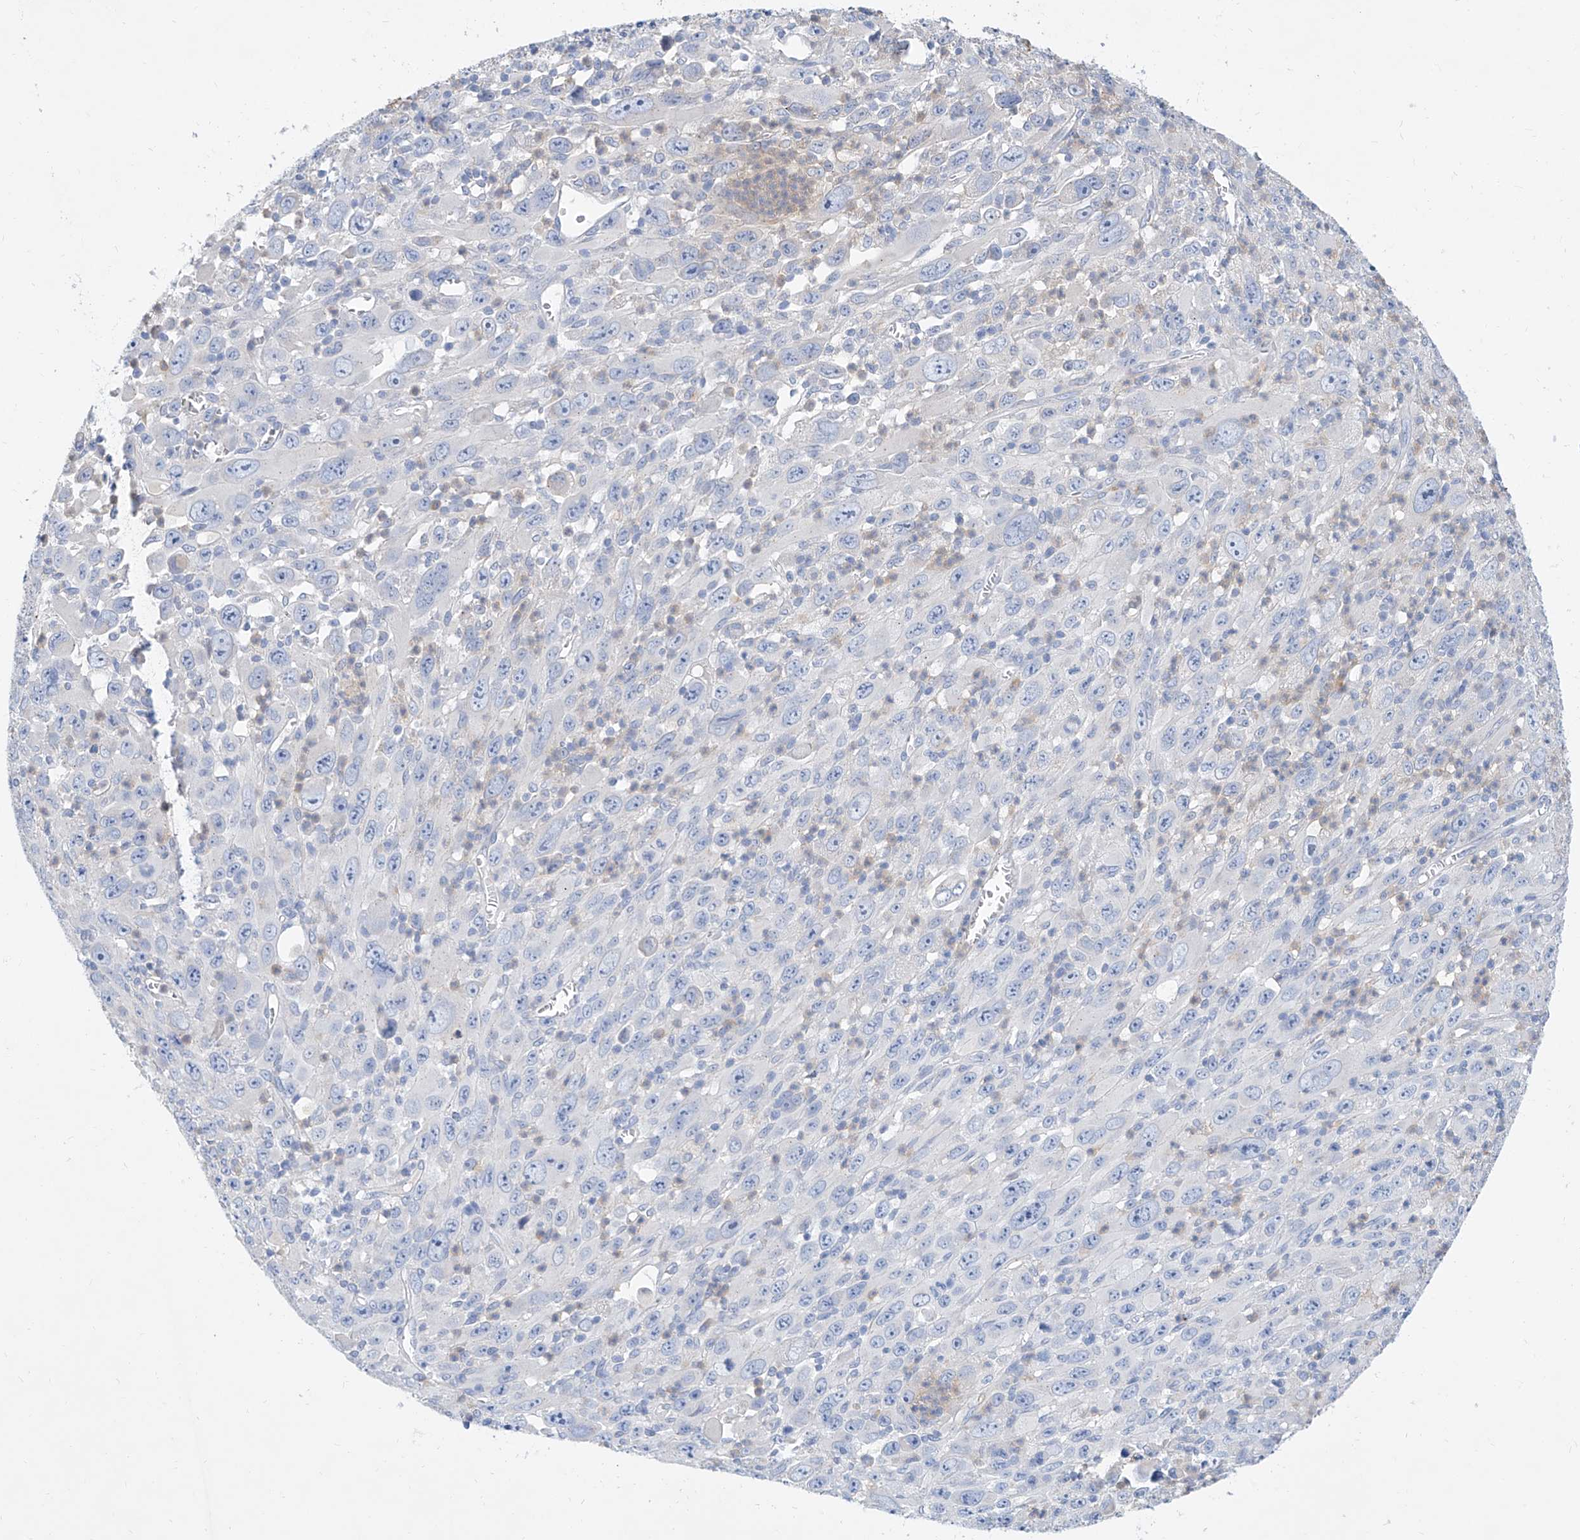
{"staining": {"intensity": "negative", "quantity": "none", "location": "none"}, "tissue": "melanoma", "cell_type": "Tumor cells", "image_type": "cancer", "snomed": [{"axis": "morphology", "description": "Malignant melanoma, Metastatic site"}, {"axis": "topography", "description": "Skin"}], "caption": "Micrograph shows no protein staining in tumor cells of melanoma tissue.", "gene": "SLC25A29", "patient": {"sex": "female", "age": 56}}